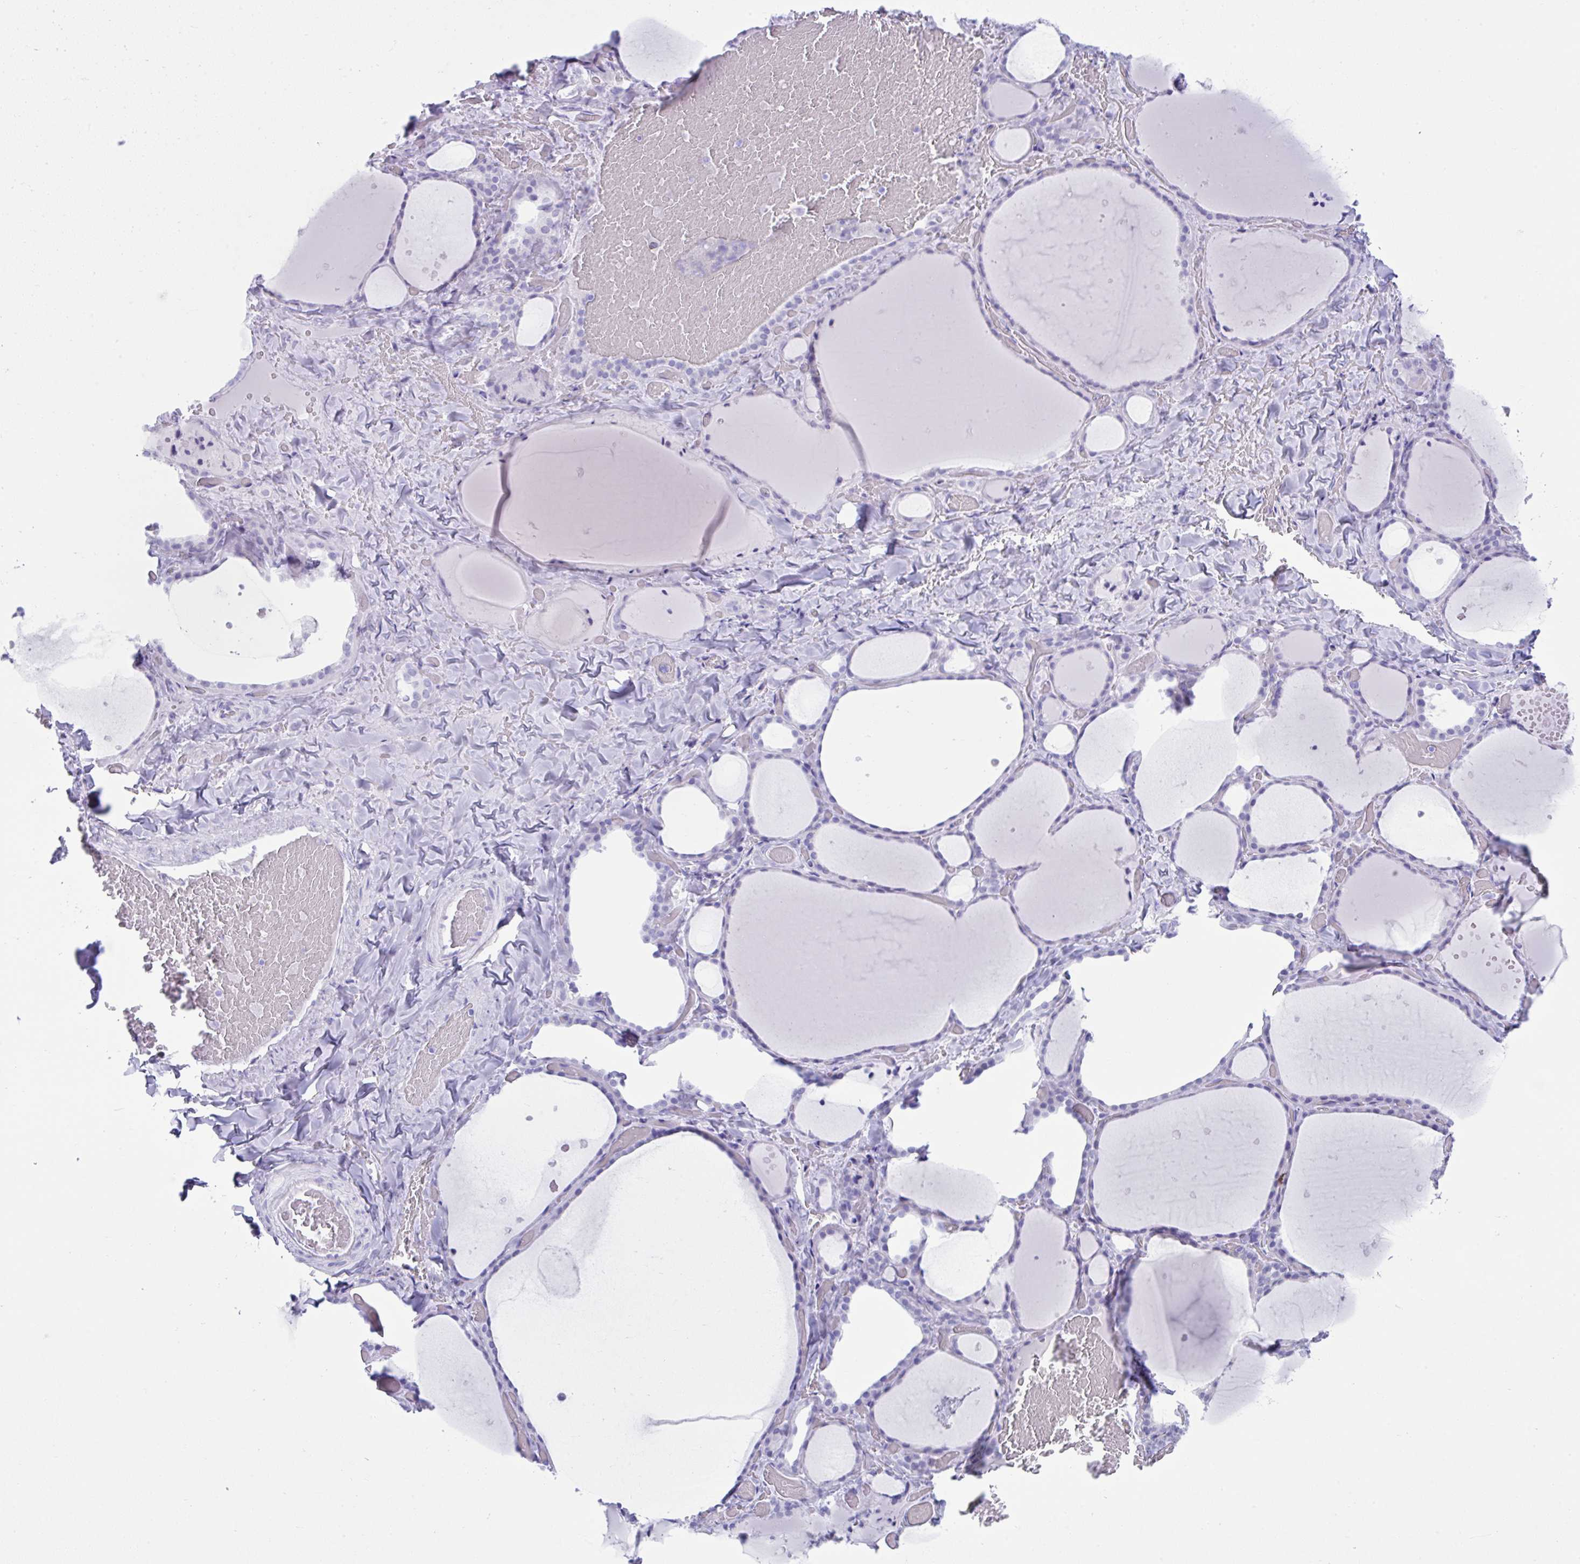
{"staining": {"intensity": "negative", "quantity": "none", "location": "none"}, "tissue": "thyroid gland", "cell_type": "Glandular cells", "image_type": "normal", "snomed": [{"axis": "morphology", "description": "Normal tissue, NOS"}, {"axis": "topography", "description": "Thyroid gland"}], "caption": "Histopathology image shows no significant protein positivity in glandular cells of normal thyroid gland. Nuclei are stained in blue.", "gene": "PSCA", "patient": {"sex": "female", "age": 36}}